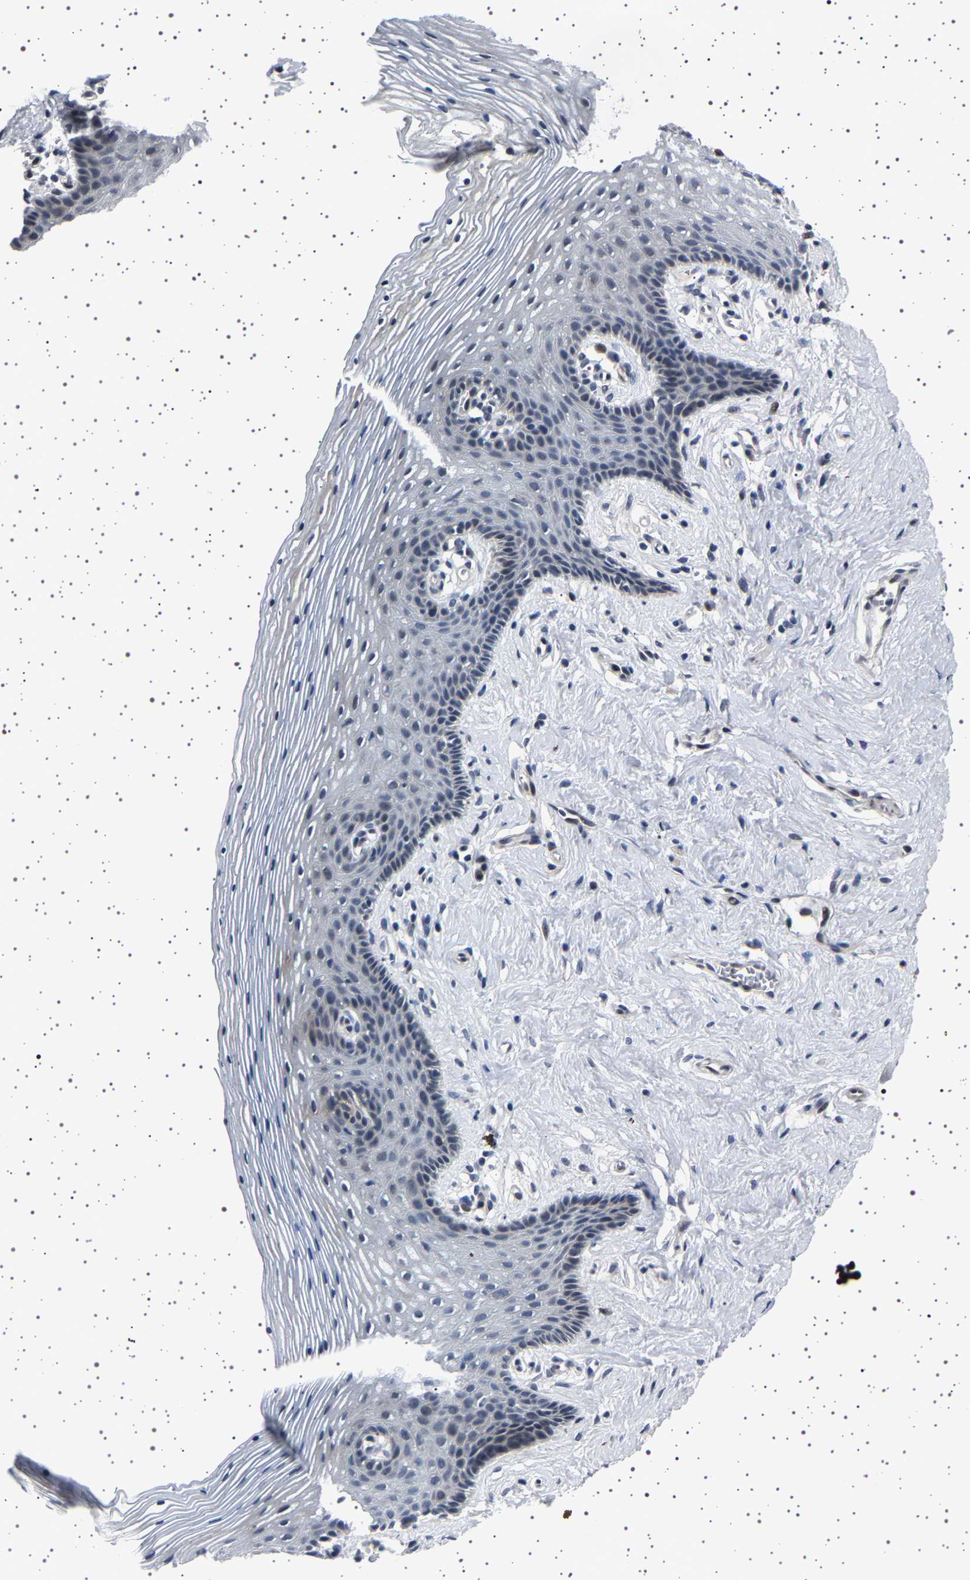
{"staining": {"intensity": "negative", "quantity": "none", "location": "none"}, "tissue": "vagina", "cell_type": "Squamous epithelial cells", "image_type": "normal", "snomed": [{"axis": "morphology", "description": "Normal tissue, NOS"}, {"axis": "topography", "description": "Vagina"}], "caption": "Immunohistochemistry of normal vagina shows no positivity in squamous epithelial cells. (DAB IHC with hematoxylin counter stain).", "gene": "PAK5", "patient": {"sex": "female", "age": 32}}